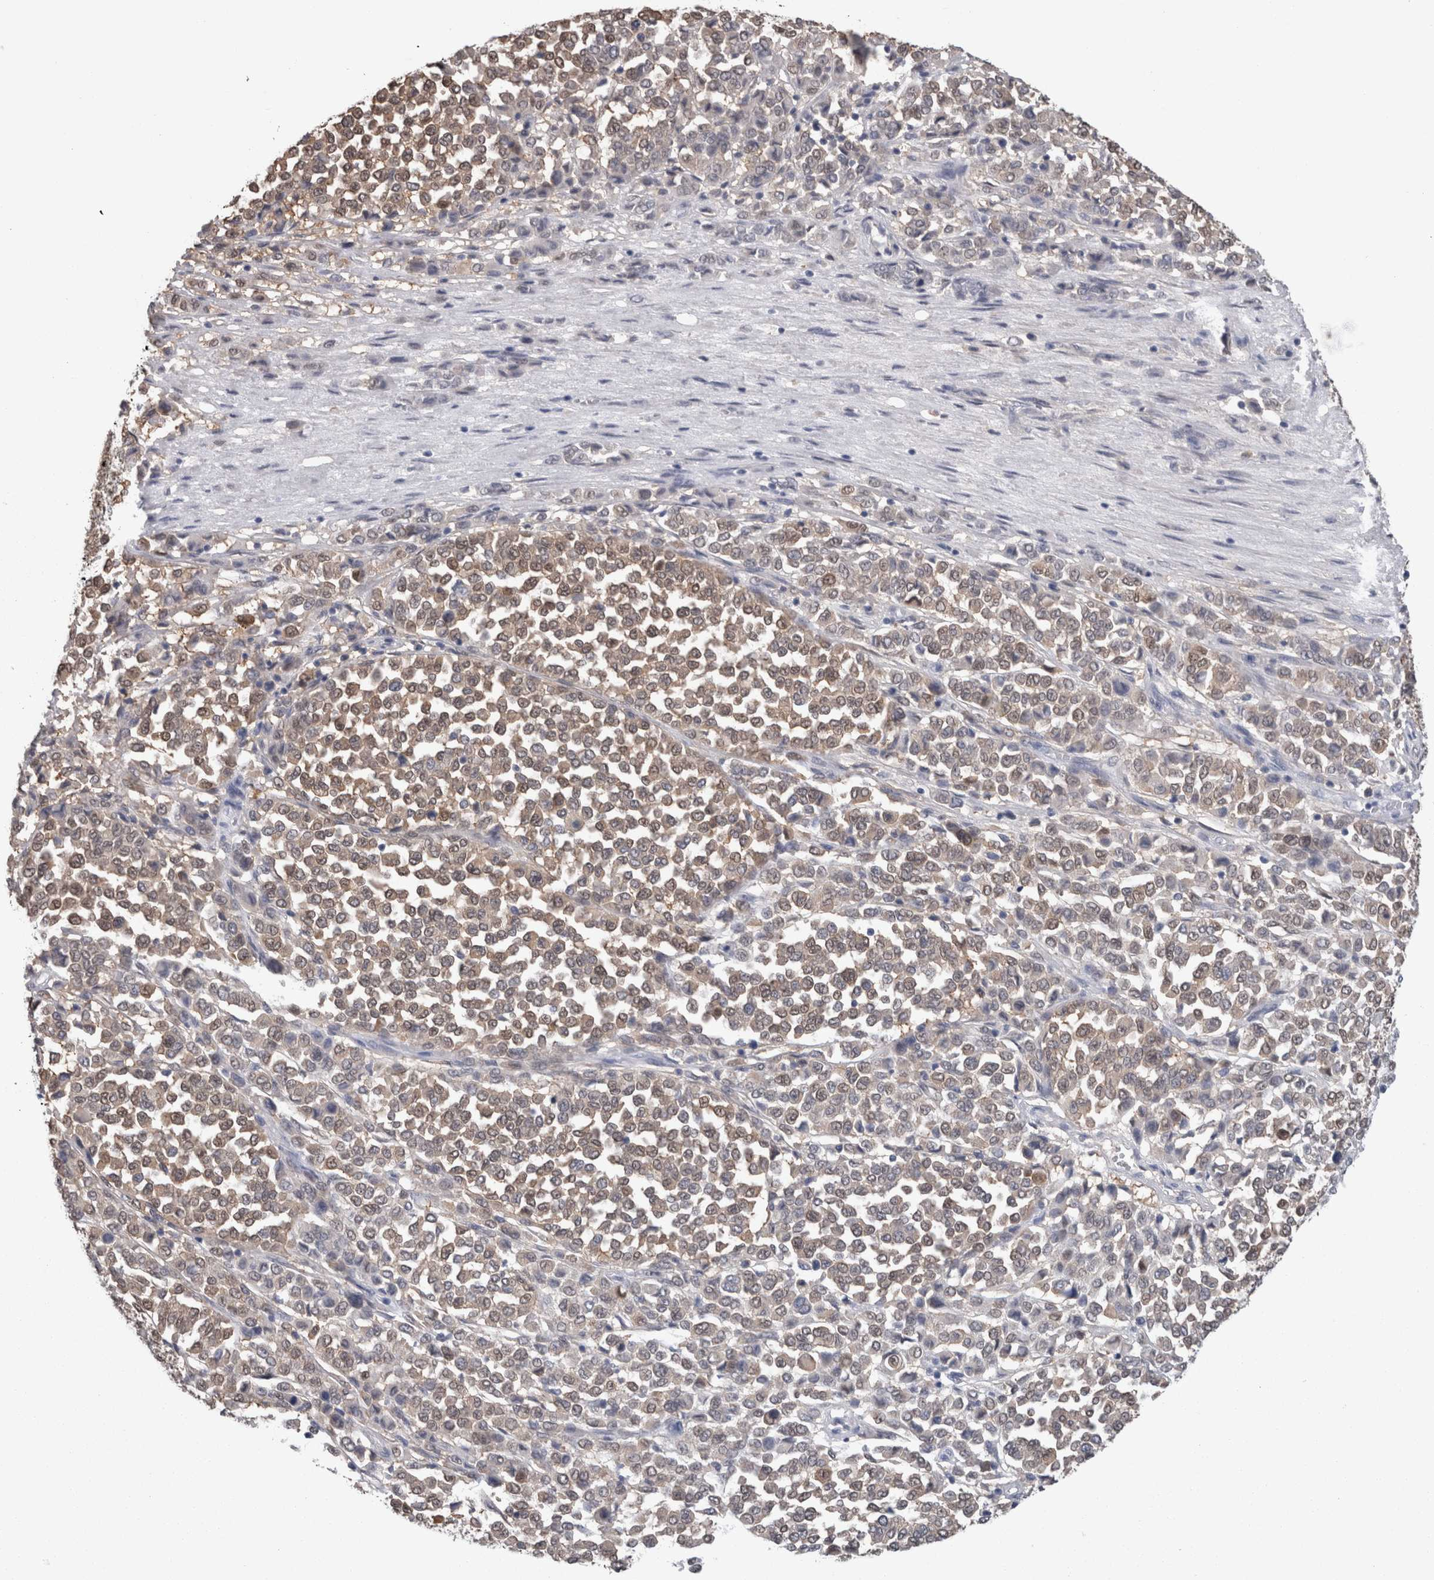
{"staining": {"intensity": "weak", "quantity": ">75%", "location": "cytoplasmic/membranous,nuclear"}, "tissue": "melanoma", "cell_type": "Tumor cells", "image_type": "cancer", "snomed": [{"axis": "morphology", "description": "Malignant melanoma, Metastatic site"}, {"axis": "topography", "description": "Pancreas"}], "caption": "DAB (3,3'-diaminobenzidine) immunohistochemical staining of human malignant melanoma (metastatic site) demonstrates weak cytoplasmic/membranous and nuclear protein positivity in about >75% of tumor cells.", "gene": "CA8", "patient": {"sex": "female", "age": 30}}